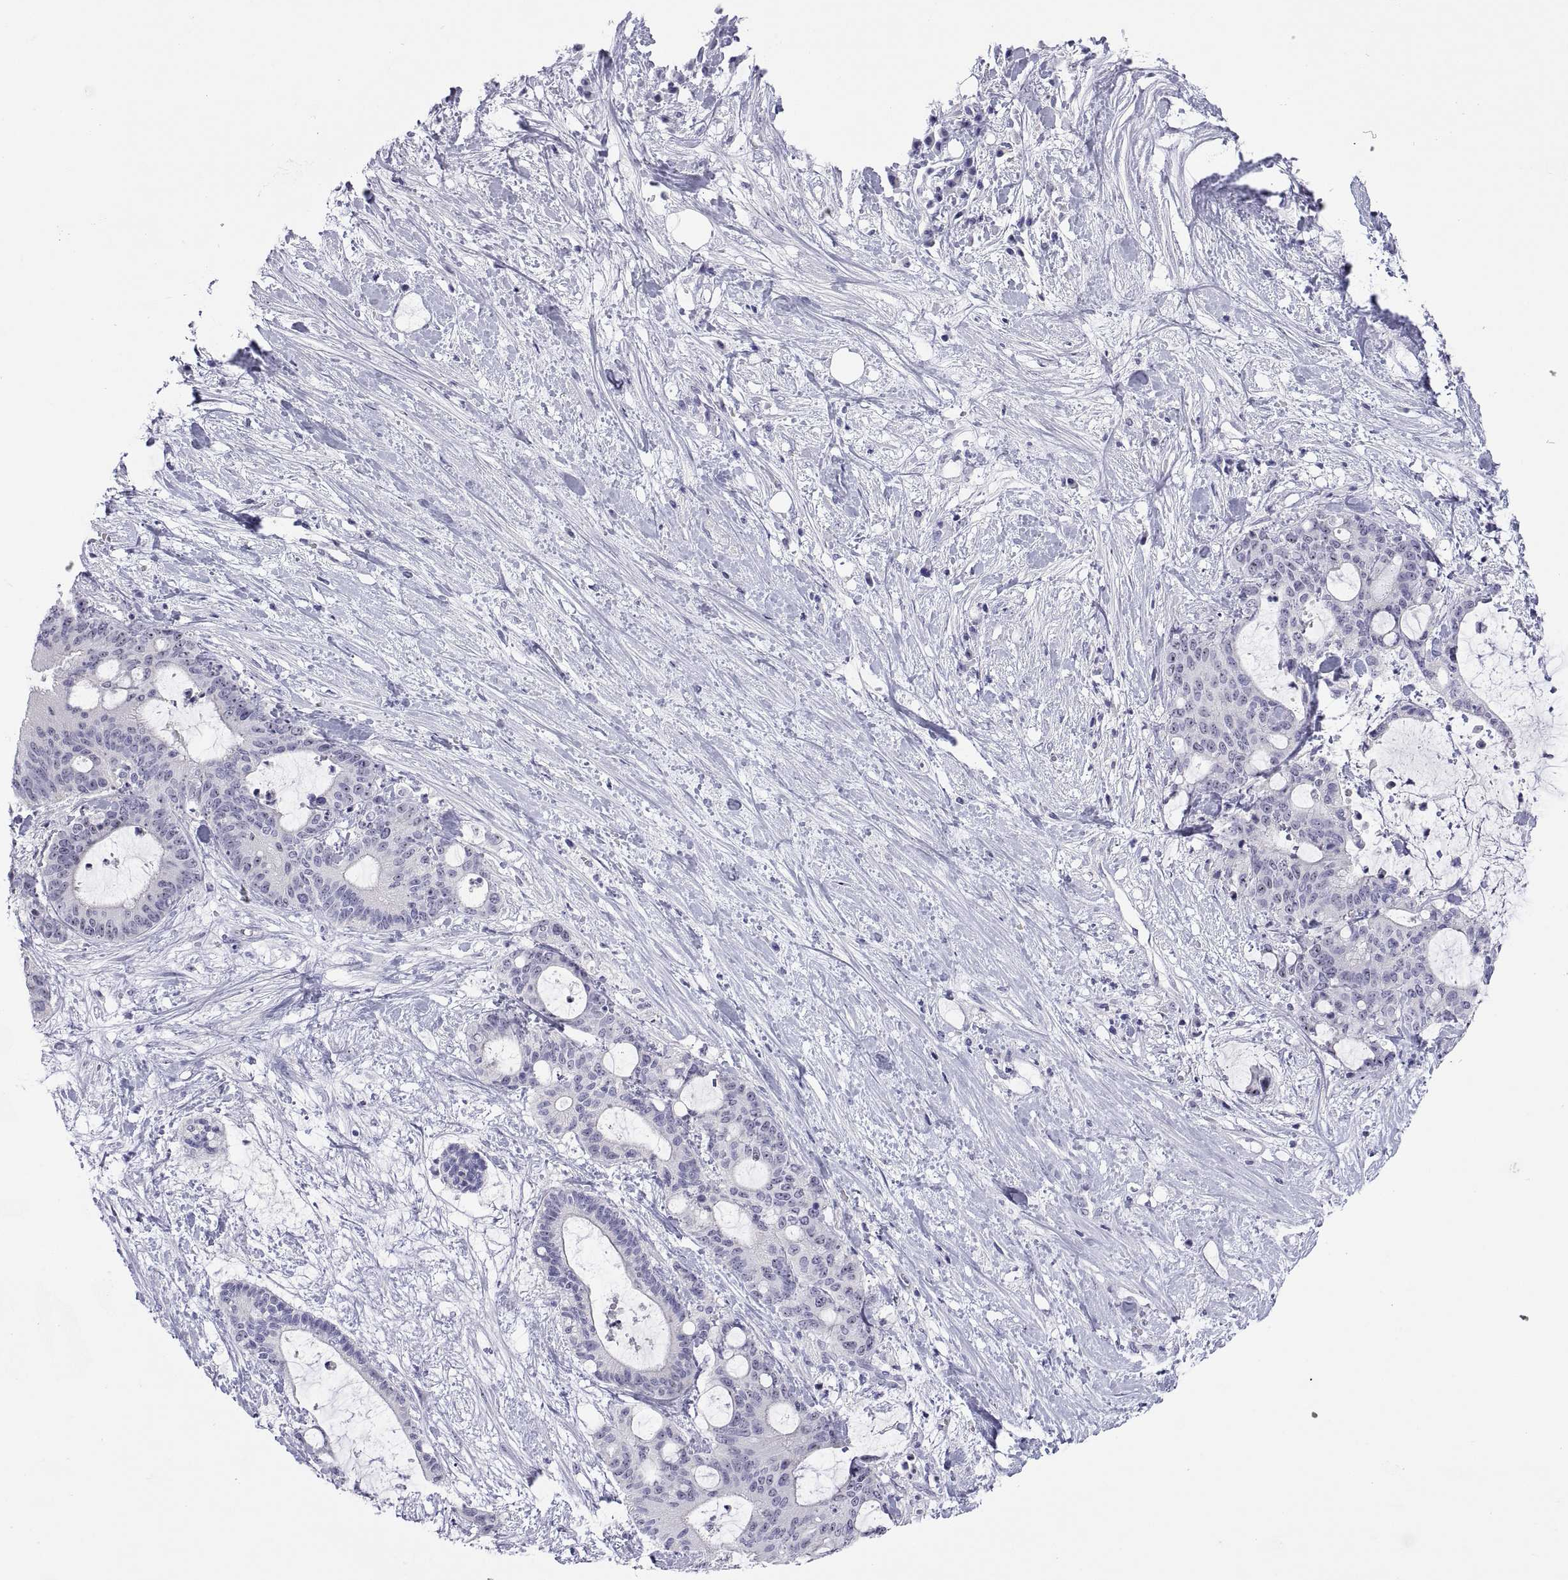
{"staining": {"intensity": "negative", "quantity": "none", "location": "none"}, "tissue": "liver cancer", "cell_type": "Tumor cells", "image_type": "cancer", "snomed": [{"axis": "morphology", "description": "Cholangiocarcinoma"}, {"axis": "topography", "description": "Liver"}], "caption": "A histopathology image of human liver cancer is negative for staining in tumor cells.", "gene": "VSX2", "patient": {"sex": "female", "age": 73}}